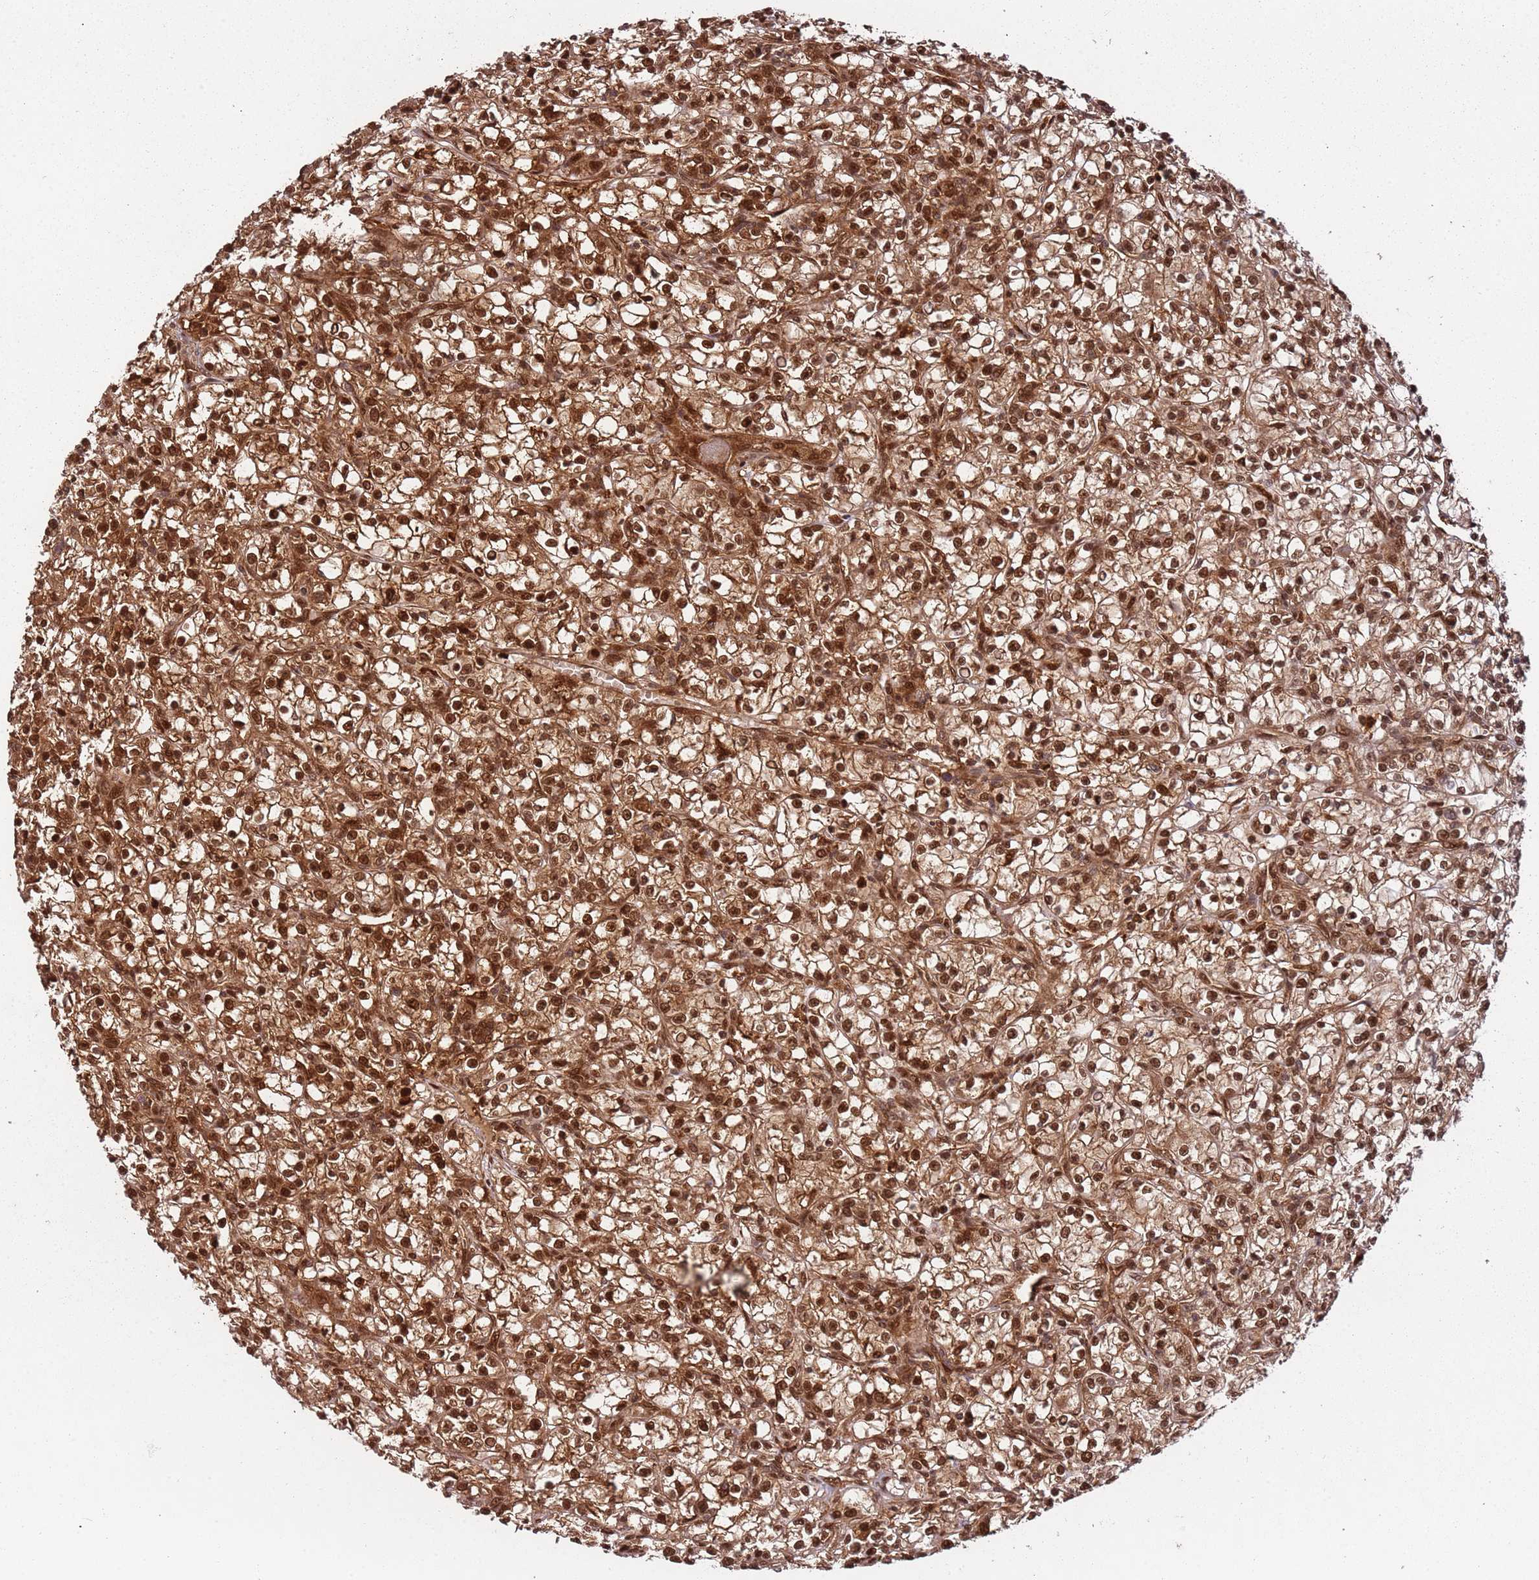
{"staining": {"intensity": "strong", "quantity": ">75%", "location": "cytoplasmic/membranous,nuclear"}, "tissue": "renal cancer", "cell_type": "Tumor cells", "image_type": "cancer", "snomed": [{"axis": "morphology", "description": "Adenocarcinoma, NOS"}, {"axis": "topography", "description": "Kidney"}], "caption": "The immunohistochemical stain labels strong cytoplasmic/membranous and nuclear positivity in tumor cells of renal adenocarcinoma tissue.", "gene": "PGLS", "patient": {"sex": "female", "age": 59}}